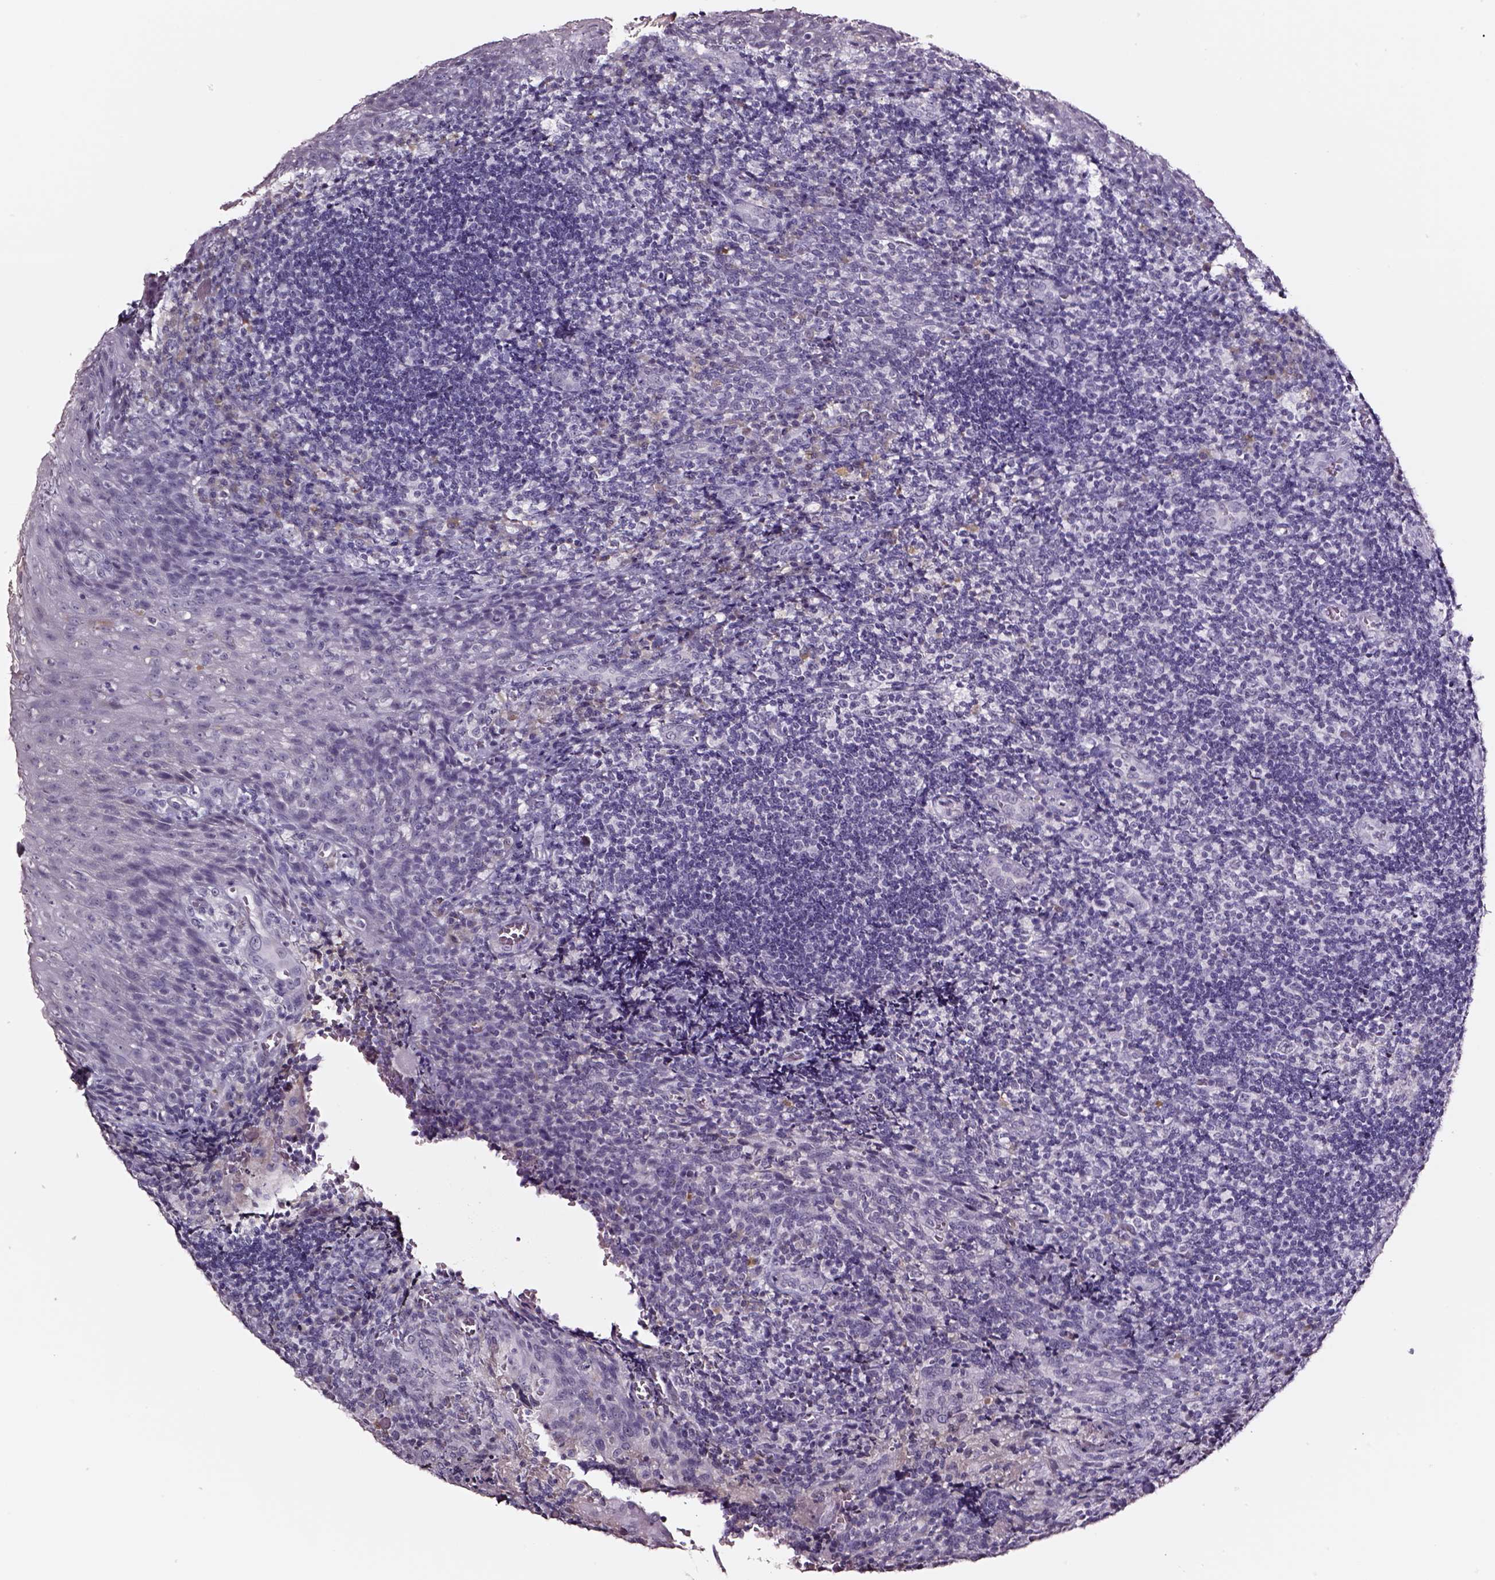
{"staining": {"intensity": "negative", "quantity": "none", "location": "none"}, "tissue": "tonsil", "cell_type": "Germinal center cells", "image_type": "normal", "snomed": [{"axis": "morphology", "description": "Normal tissue, NOS"}, {"axis": "topography", "description": "Tonsil"}], "caption": "Germinal center cells are negative for brown protein staining in benign tonsil.", "gene": "SMIM17", "patient": {"sex": "male", "age": 17}}